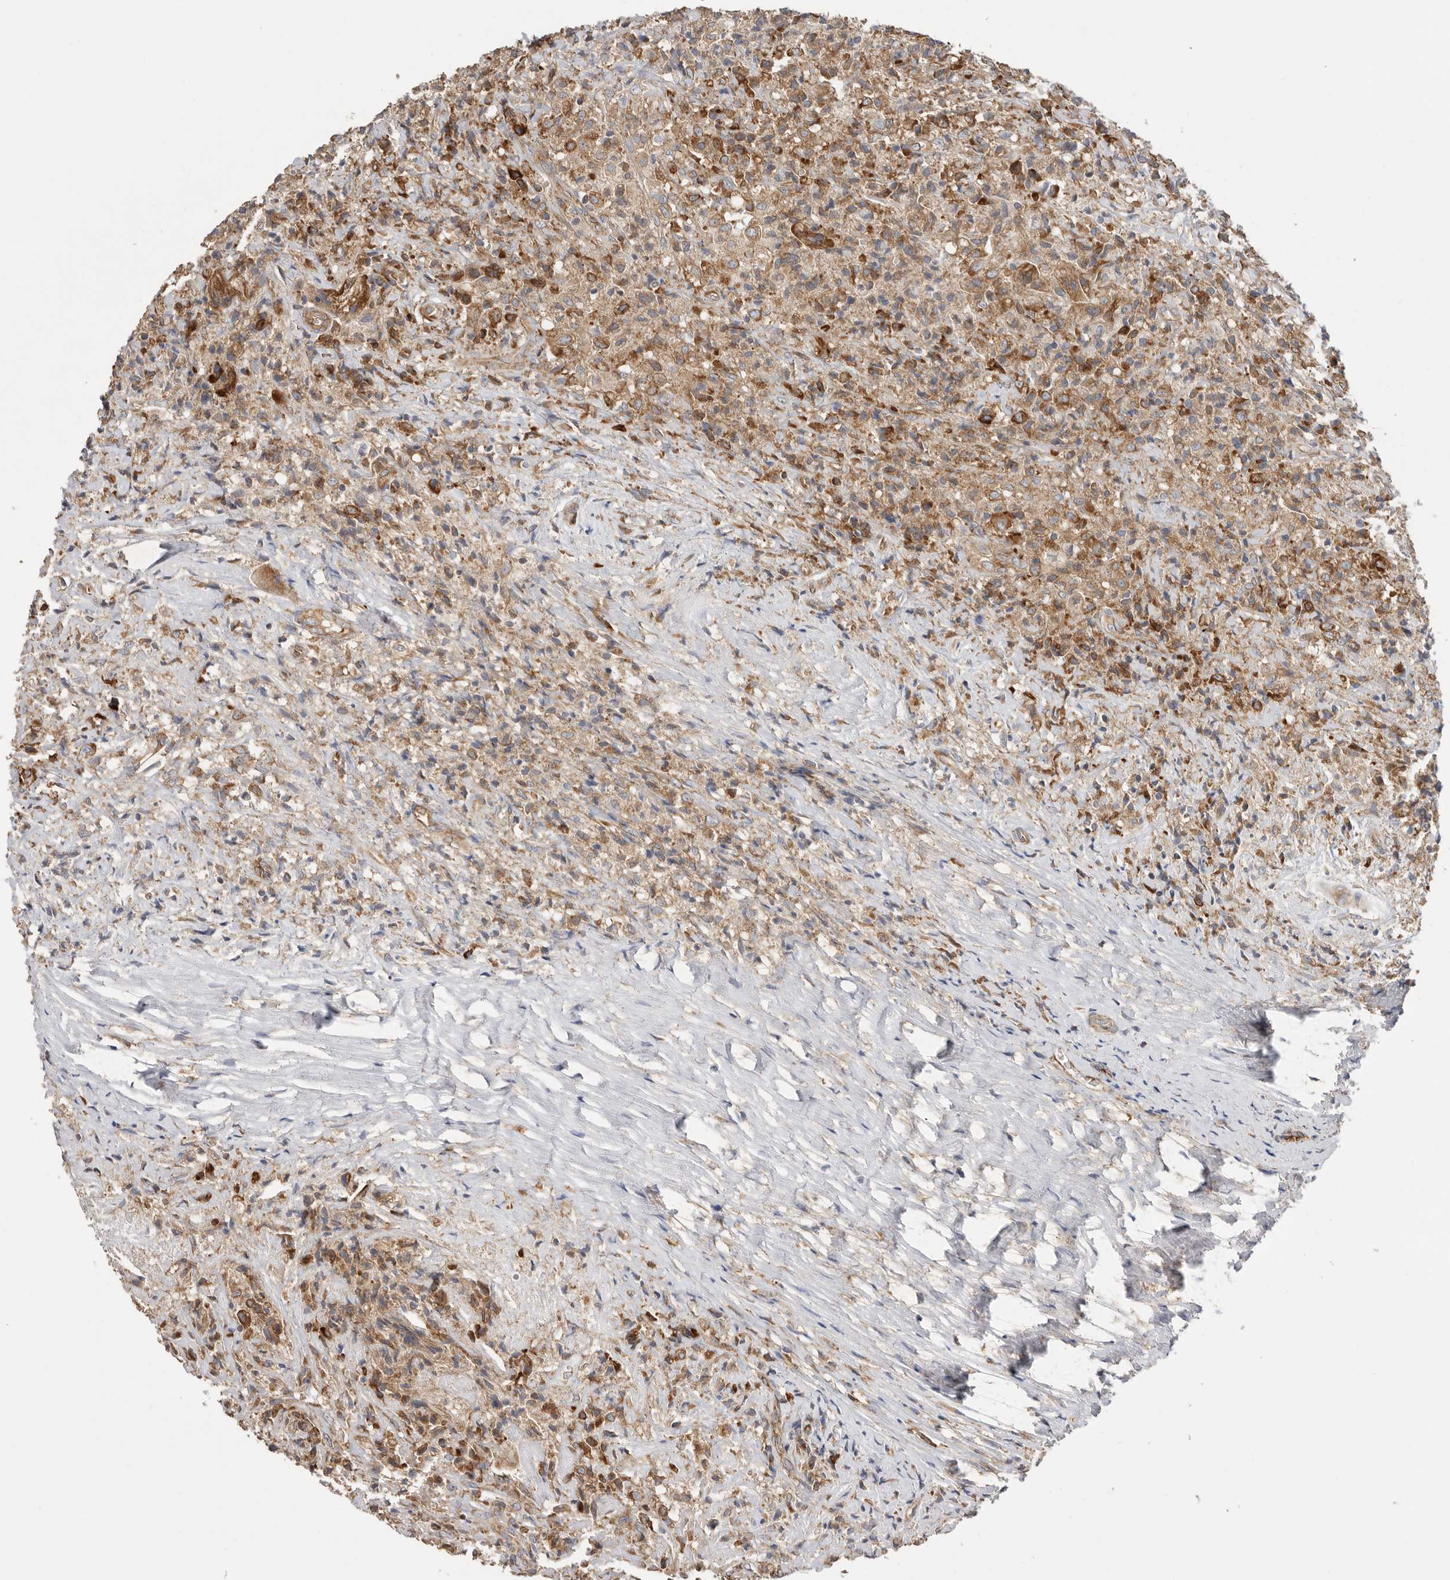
{"staining": {"intensity": "moderate", "quantity": ">75%", "location": "cytoplasmic/membranous"}, "tissue": "testis cancer", "cell_type": "Tumor cells", "image_type": "cancer", "snomed": [{"axis": "morphology", "description": "Carcinoma, Embryonal, NOS"}, {"axis": "topography", "description": "Testis"}], "caption": "Embryonal carcinoma (testis) was stained to show a protein in brown. There is medium levels of moderate cytoplasmic/membranous expression in approximately >75% of tumor cells. (brown staining indicates protein expression, while blue staining denotes nuclei).", "gene": "SERBP1", "patient": {"sex": "male", "age": 2}}